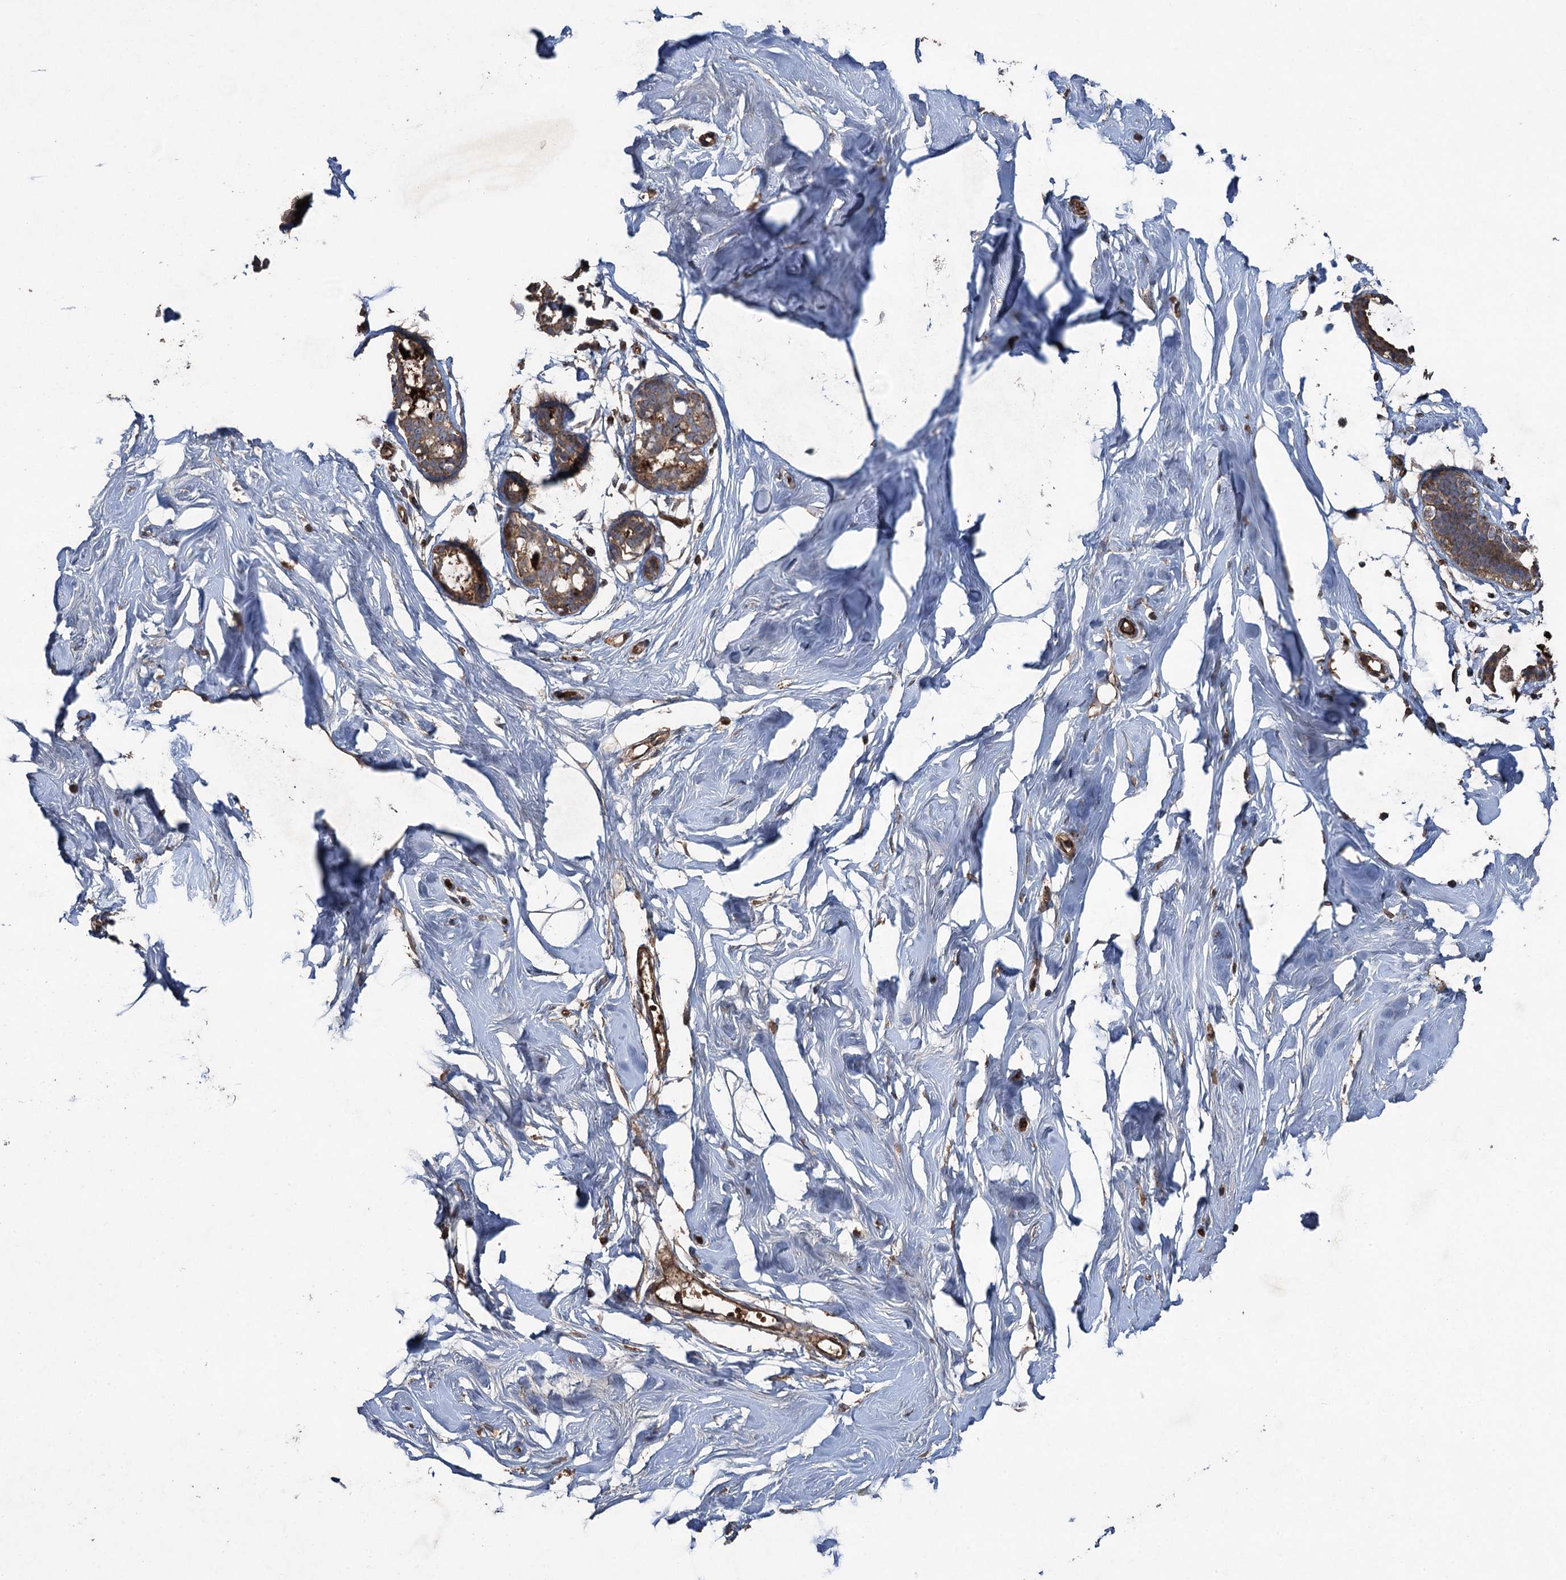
{"staining": {"intensity": "moderate", "quantity": "<25%", "location": "cytoplasmic/membranous"}, "tissue": "breast", "cell_type": "Adipocytes", "image_type": "normal", "snomed": [{"axis": "morphology", "description": "Normal tissue, NOS"}, {"axis": "morphology", "description": "Adenoma, NOS"}, {"axis": "topography", "description": "Breast"}], "caption": "Breast stained with IHC displays moderate cytoplasmic/membranous staining in approximately <25% of adipocytes. (DAB = brown stain, brightfield microscopy at high magnification).", "gene": "TXNDC11", "patient": {"sex": "female", "age": 23}}